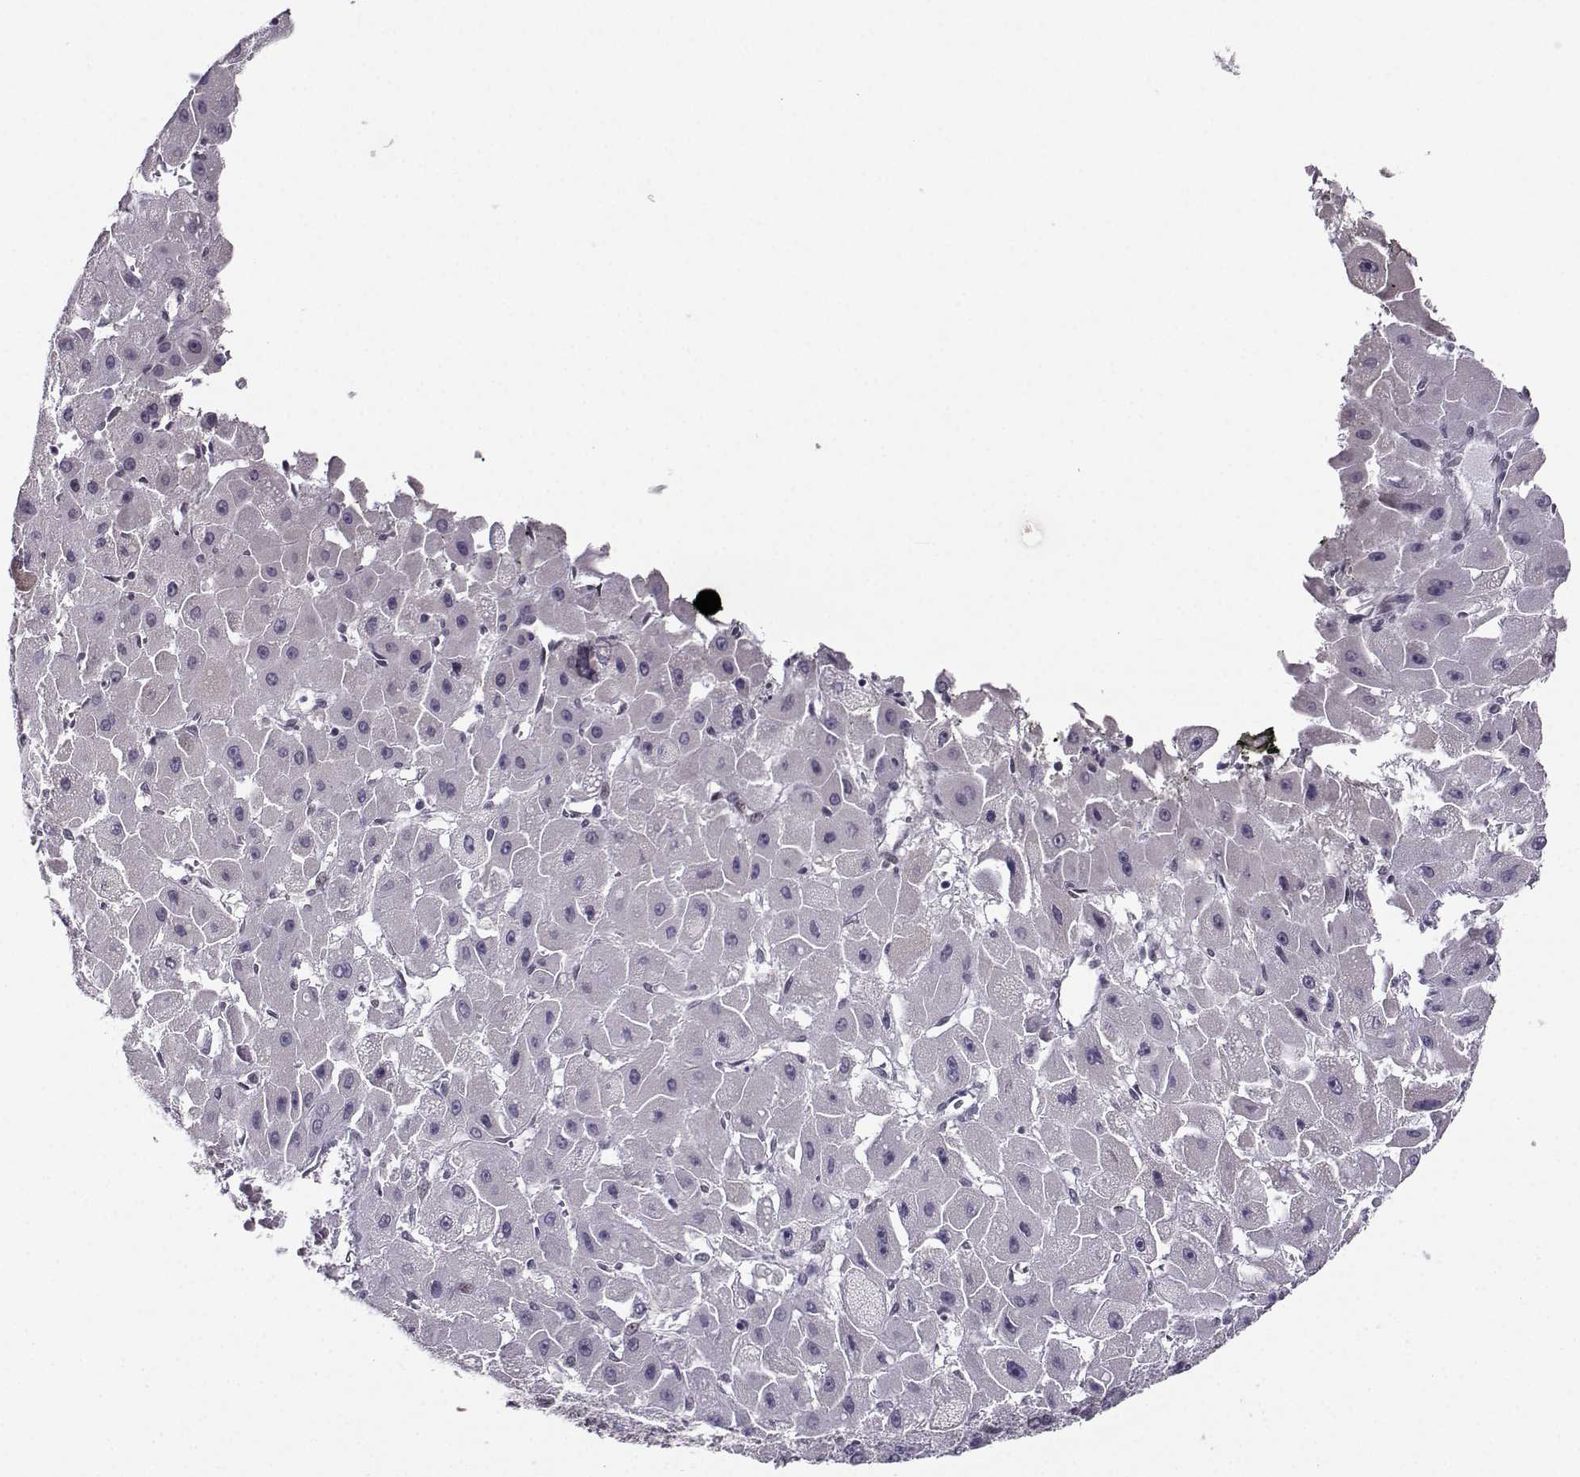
{"staining": {"intensity": "negative", "quantity": "none", "location": "none"}, "tissue": "liver cancer", "cell_type": "Tumor cells", "image_type": "cancer", "snomed": [{"axis": "morphology", "description": "Carcinoma, Hepatocellular, NOS"}, {"axis": "topography", "description": "Liver"}], "caption": "IHC photomicrograph of neoplastic tissue: liver cancer stained with DAB exhibits no significant protein staining in tumor cells.", "gene": "LIN28A", "patient": {"sex": "female", "age": 25}}